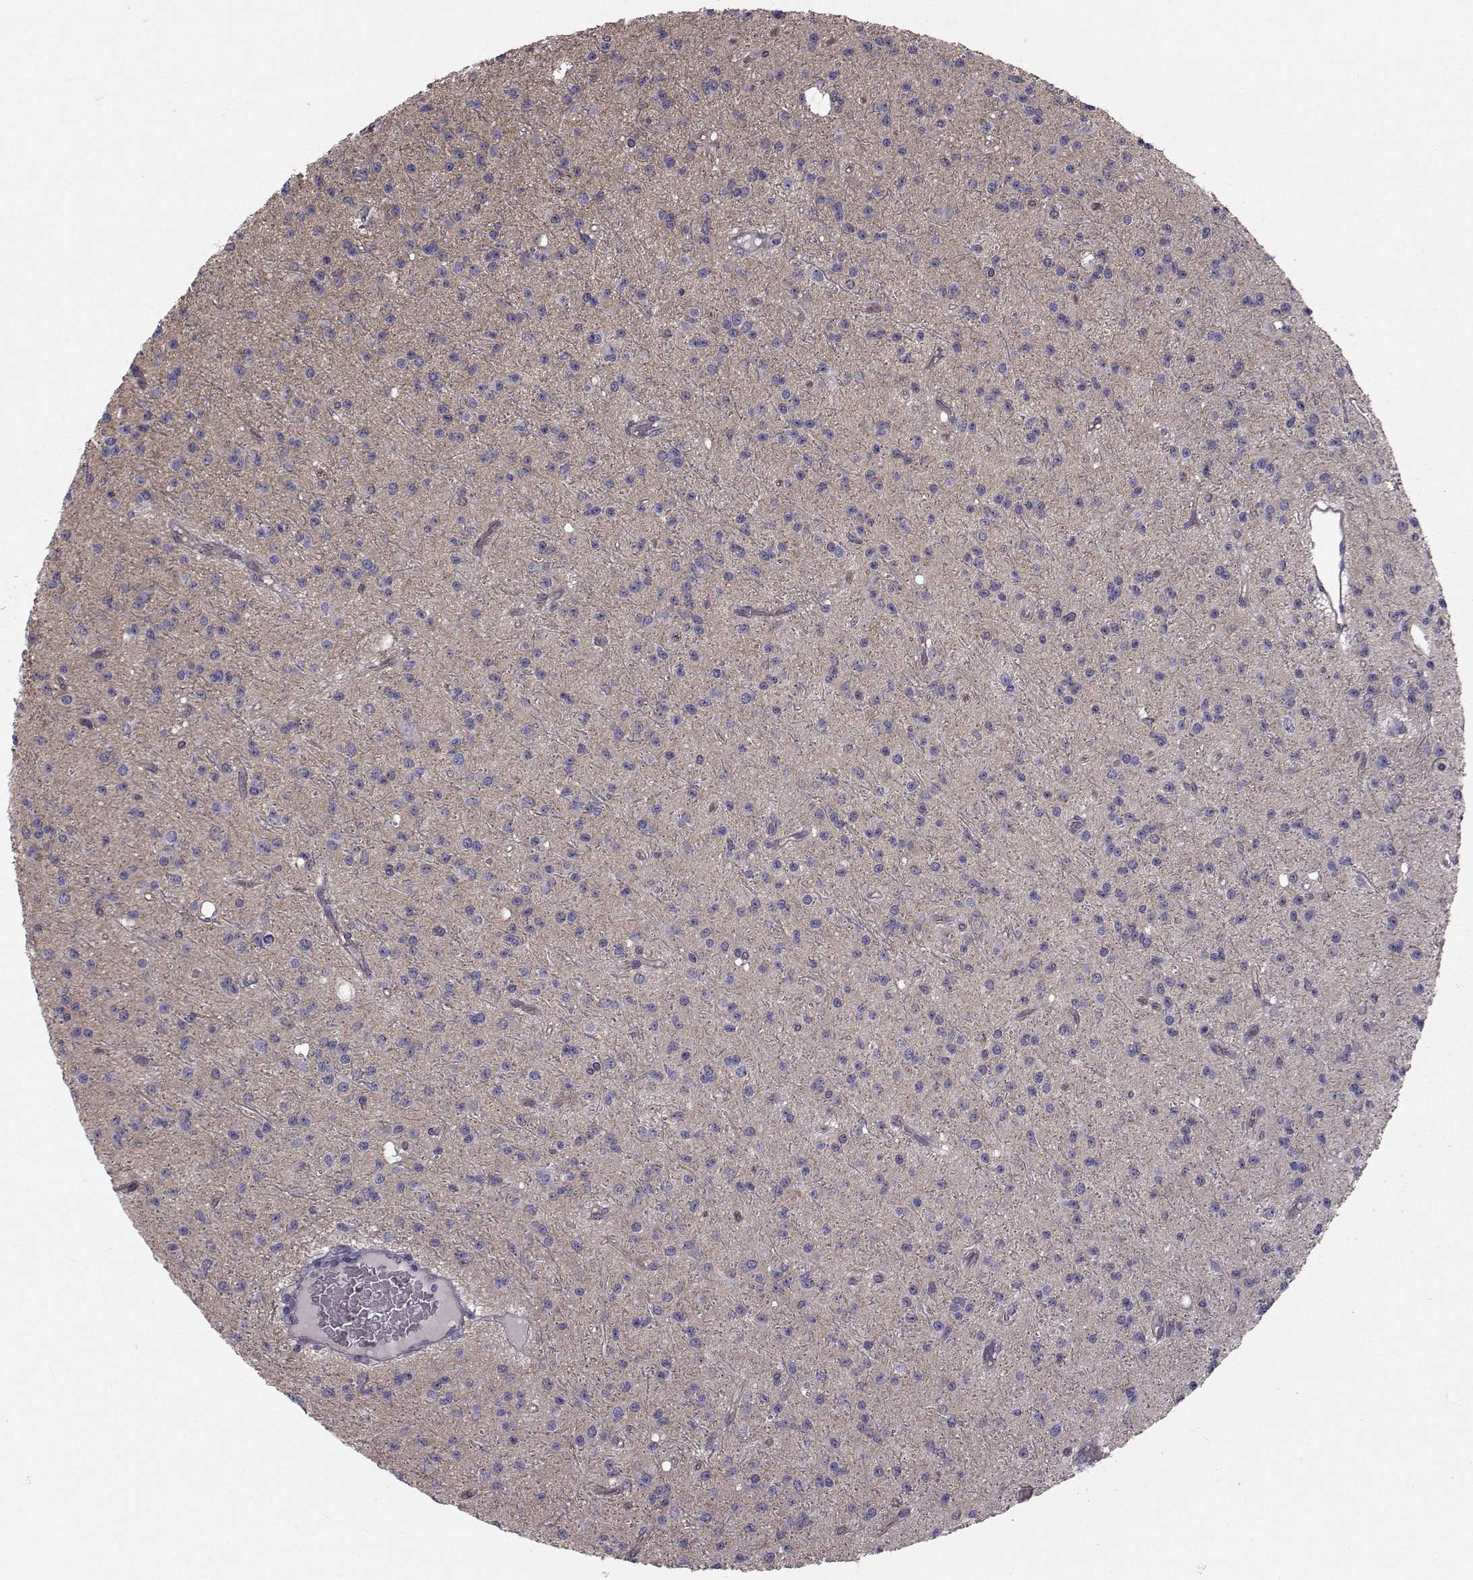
{"staining": {"intensity": "negative", "quantity": "none", "location": "none"}, "tissue": "glioma", "cell_type": "Tumor cells", "image_type": "cancer", "snomed": [{"axis": "morphology", "description": "Glioma, malignant, Low grade"}, {"axis": "topography", "description": "Brain"}], "caption": "Histopathology image shows no protein staining in tumor cells of low-grade glioma (malignant) tissue. (DAB immunohistochemistry, high magnification).", "gene": "QPCT", "patient": {"sex": "male", "age": 27}}